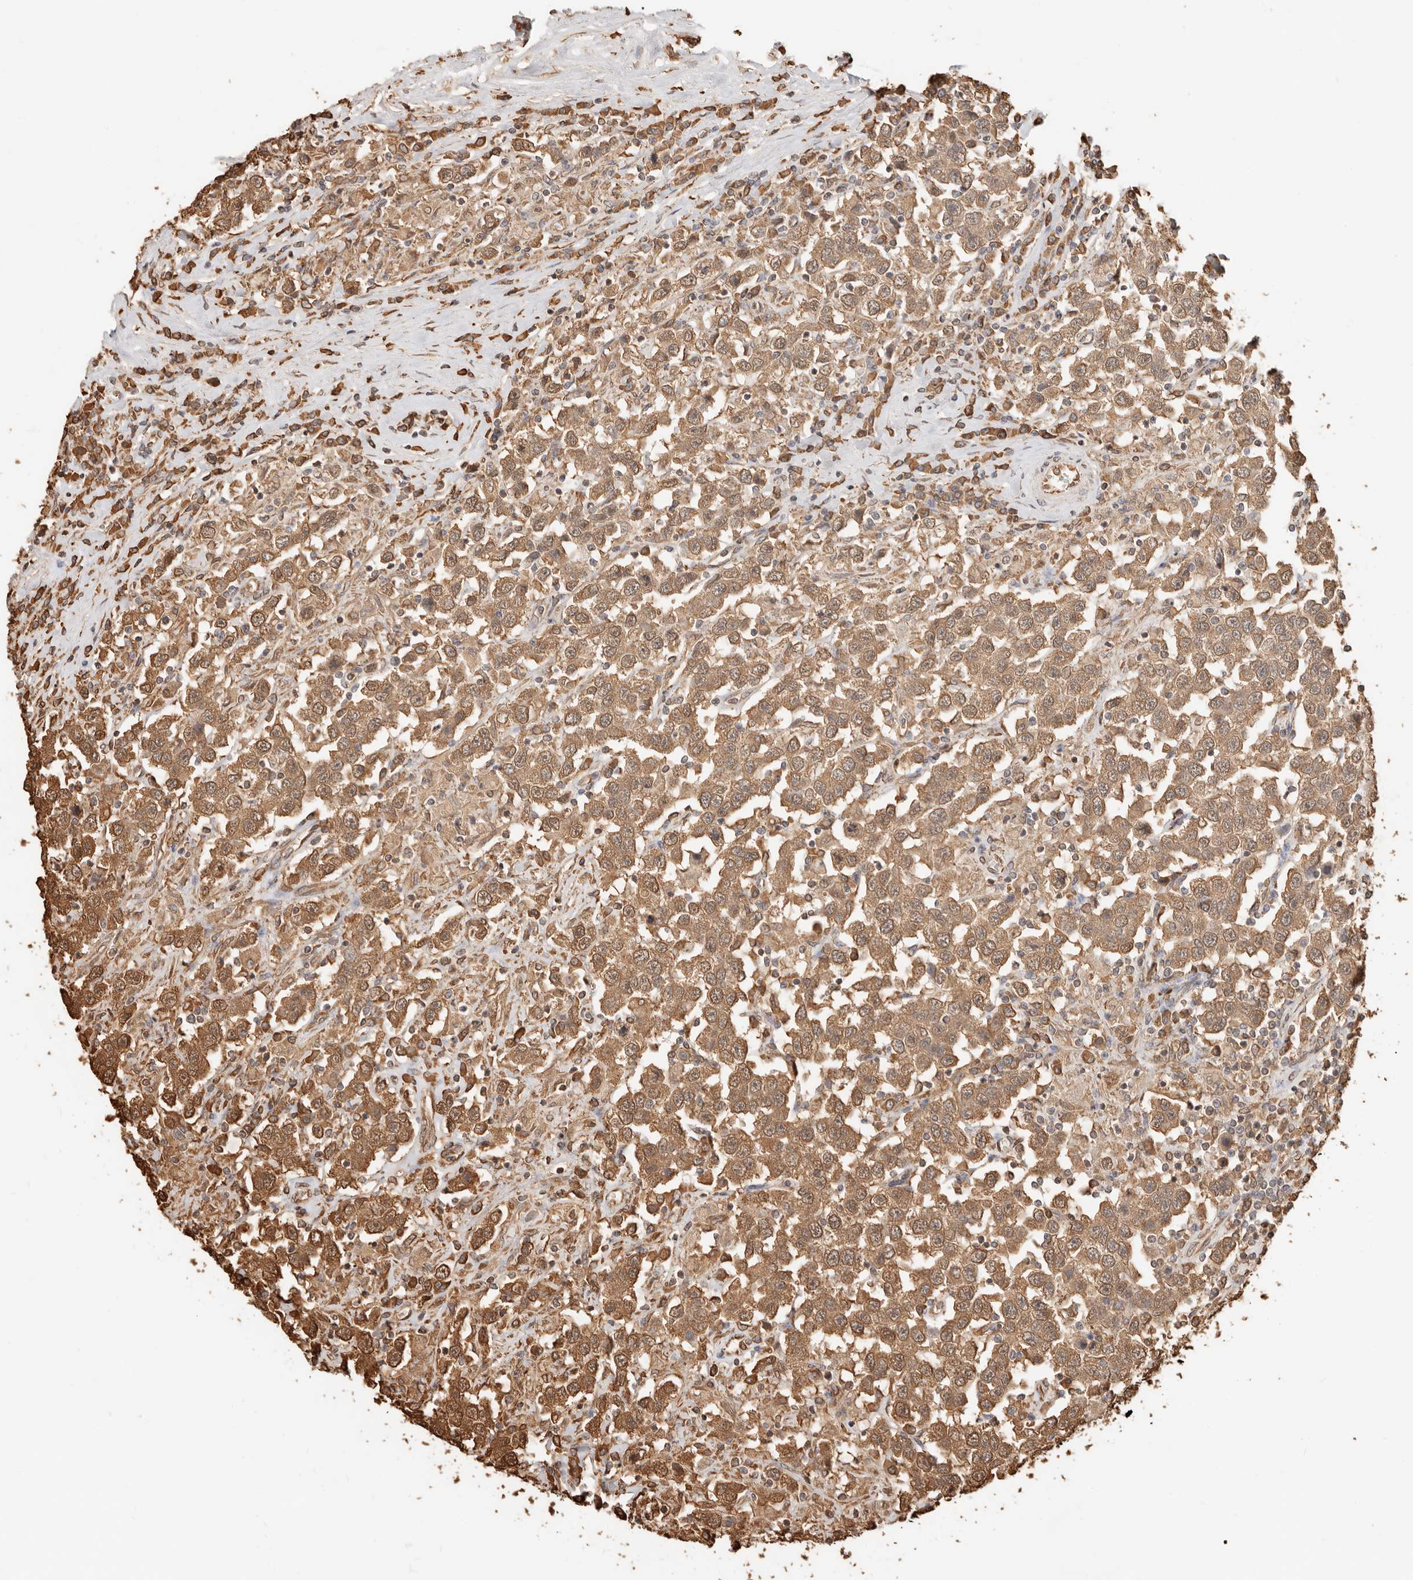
{"staining": {"intensity": "moderate", "quantity": ">75%", "location": "cytoplasmic/membranous"}, "tissue": "testis cancer", "cell_type": "Tumor cells", "image_type": "cancer", "snomed": [{"axis": "morphology", "description": "Seminoma, NOS"}, {"axis": "topography", "description": "Testis"}], "caption": "Tumor cells exhibit medium levels of moderate cytoplasmic/membranous positivity in about >75% of cells in human seminoma (testis). (Stains: DAB (3,3'-diaminobenzidine) in brown, nuclei in blue, Microscopy: brightfield microscopy at high magnification).", "gene": "ARHGEF10L", "patient": {"sex": "male", "age": 41}}